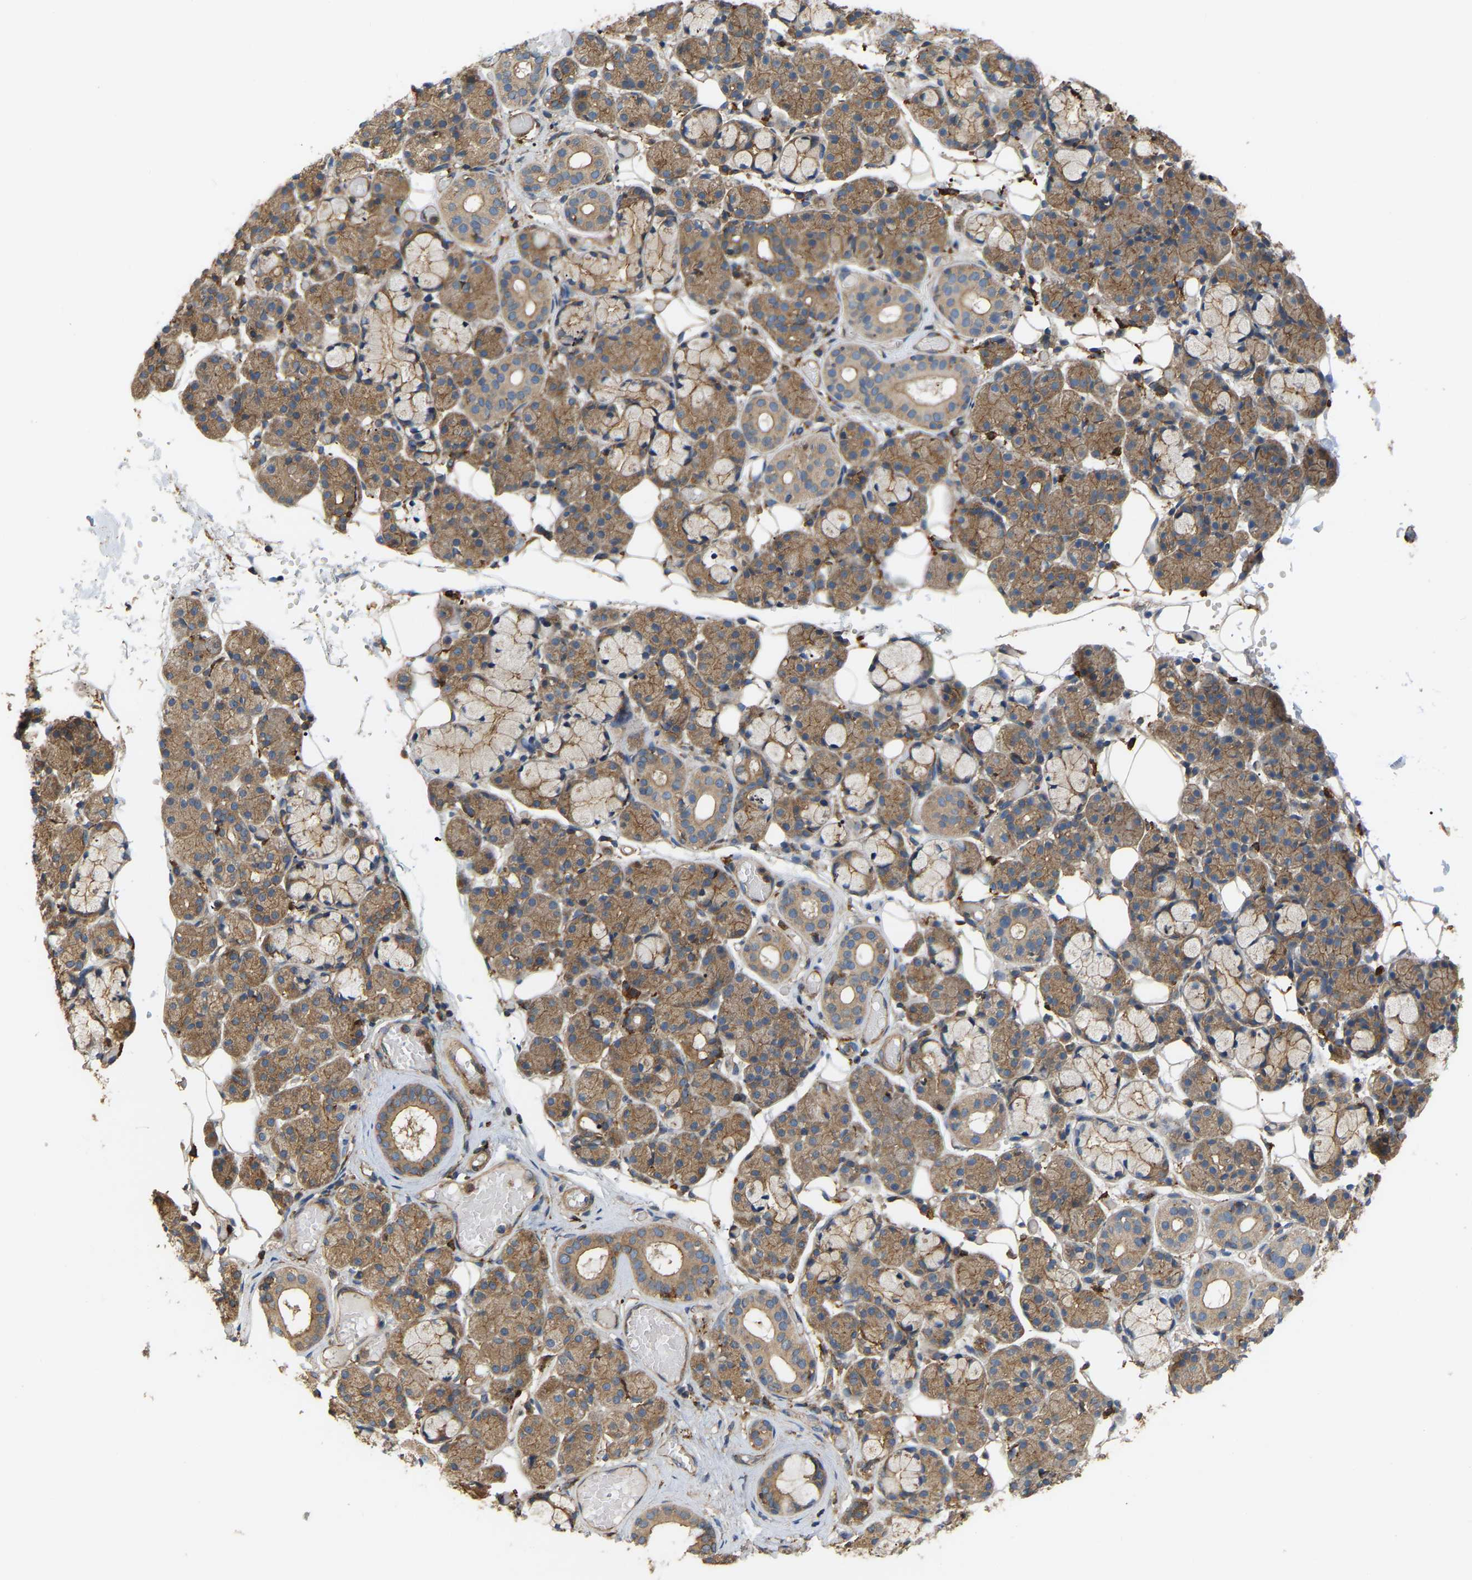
{"staining": {"intensity": "moderate", "quantity": "25%-75%", "location": "cytoplasmic/membranous"}, "tissue": "salivary gland", "cell_type": "Glandular cells", "image_type": "normal", "snomed": [{"axis": "morphology", "description": "Normal tissue, NOS"}, {"axis": "topography", "description": "Salivary gland"}], "caption": "Immunohistochemical staining of benign human salivary gland displays moderate cytoplasmic/membranous protein positivity in about 25%-75% of glandular cells.", "gene": "PICALM", "patient": {"sex": "male", "age": 63}}